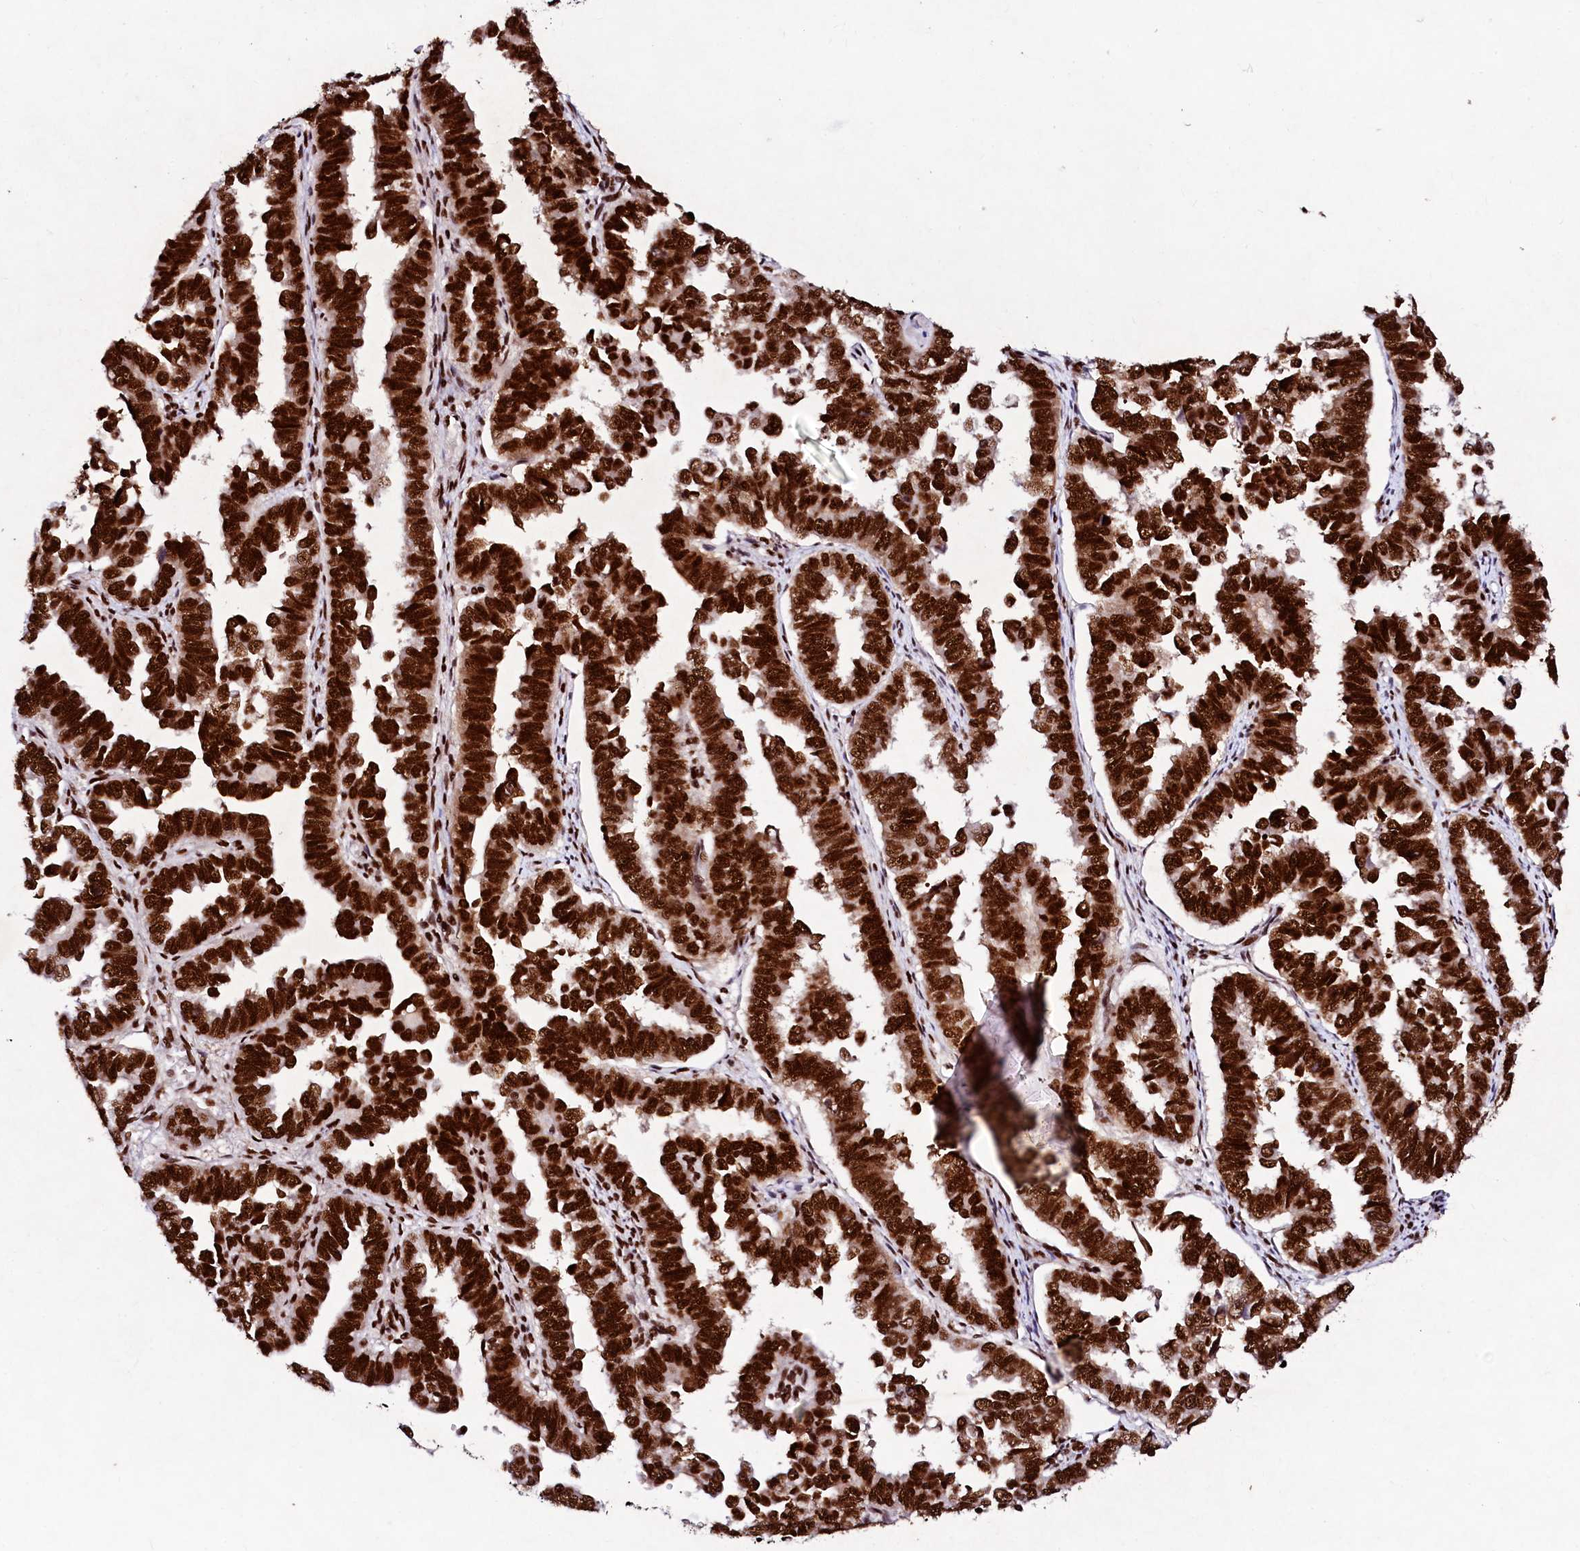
{"staining": {"intensity": "strong", "quantity": ">75%", "location": "nuclear"}, "tissue": "endometrial cancer", "cell_type": "Tumor cells", "image_type": "cancer", "snomed": [{"axis": "morphology", "description": "Adenocarcinoma, NOS"}, {"axis": "topography", "description": "Endometrium"}], "caption": "Endometrial cancer (adenocarcinoma) stained with a protein marker exhibits strong staining in tumor cells.", "gene": "CPSF6", "patient": {"sex": "female", "age": 75}}